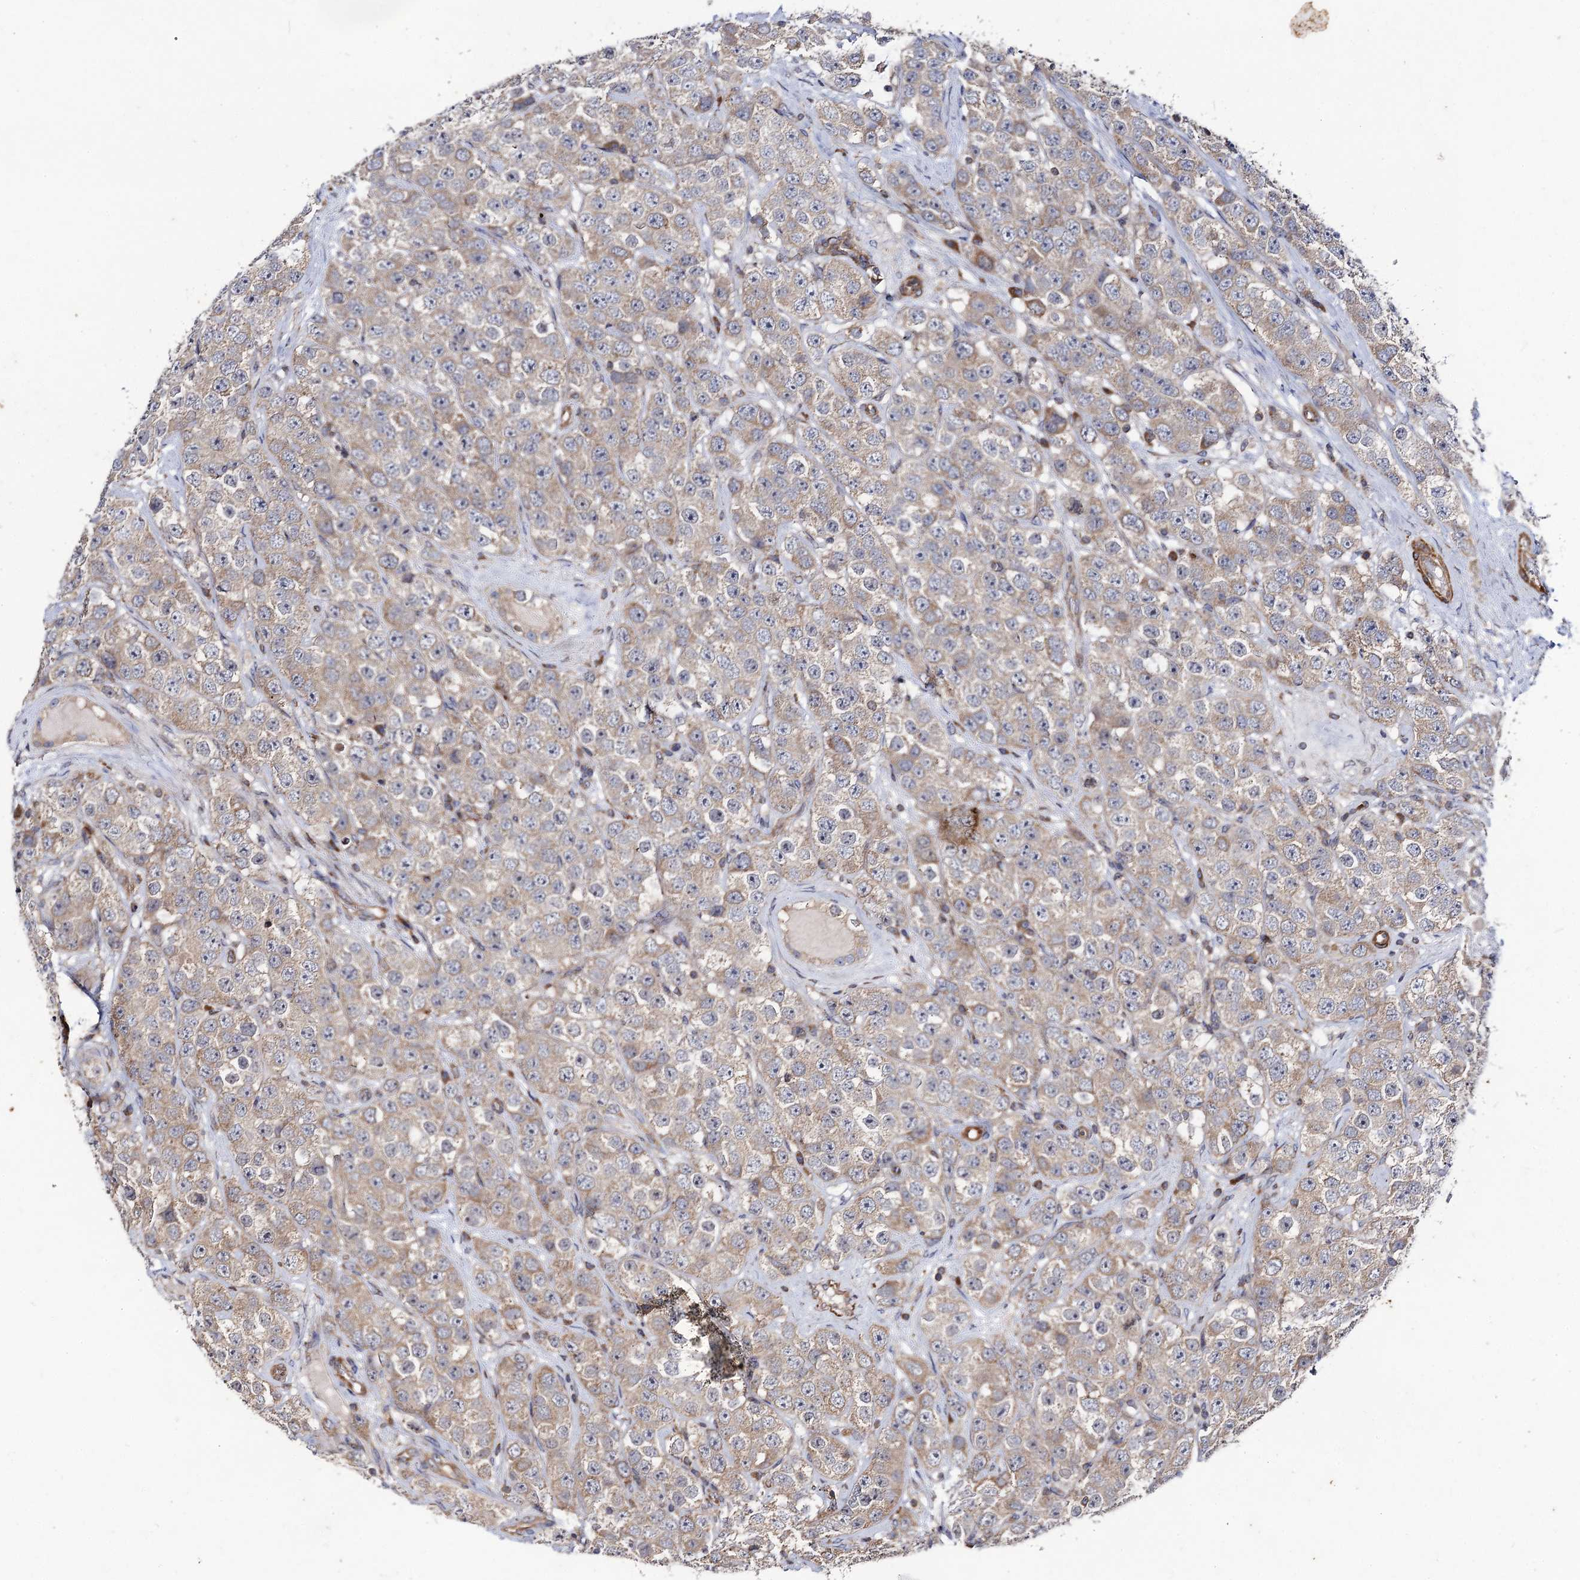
{"staining": {"intensity": "weak", "quantity": "25%-75%", "location": "cytoplasmic/membranous"}, "tissue": "testis cancer", "cell_type": "Tumor cells", "image_type": "cancer", "snomed": [{"axis": "morphology", "description": "Seminoma, NOS"}, {"axis": "topography", "description": "Testis"}], "caption": "A low amount of weak cytoplasmic/membranous expression is seen in approximately 25%-75% of tumor cells in testis cancer (seminoma) tissue.", "gene": "DYDC1", "patient": {"sex": "male", "age": 28}}